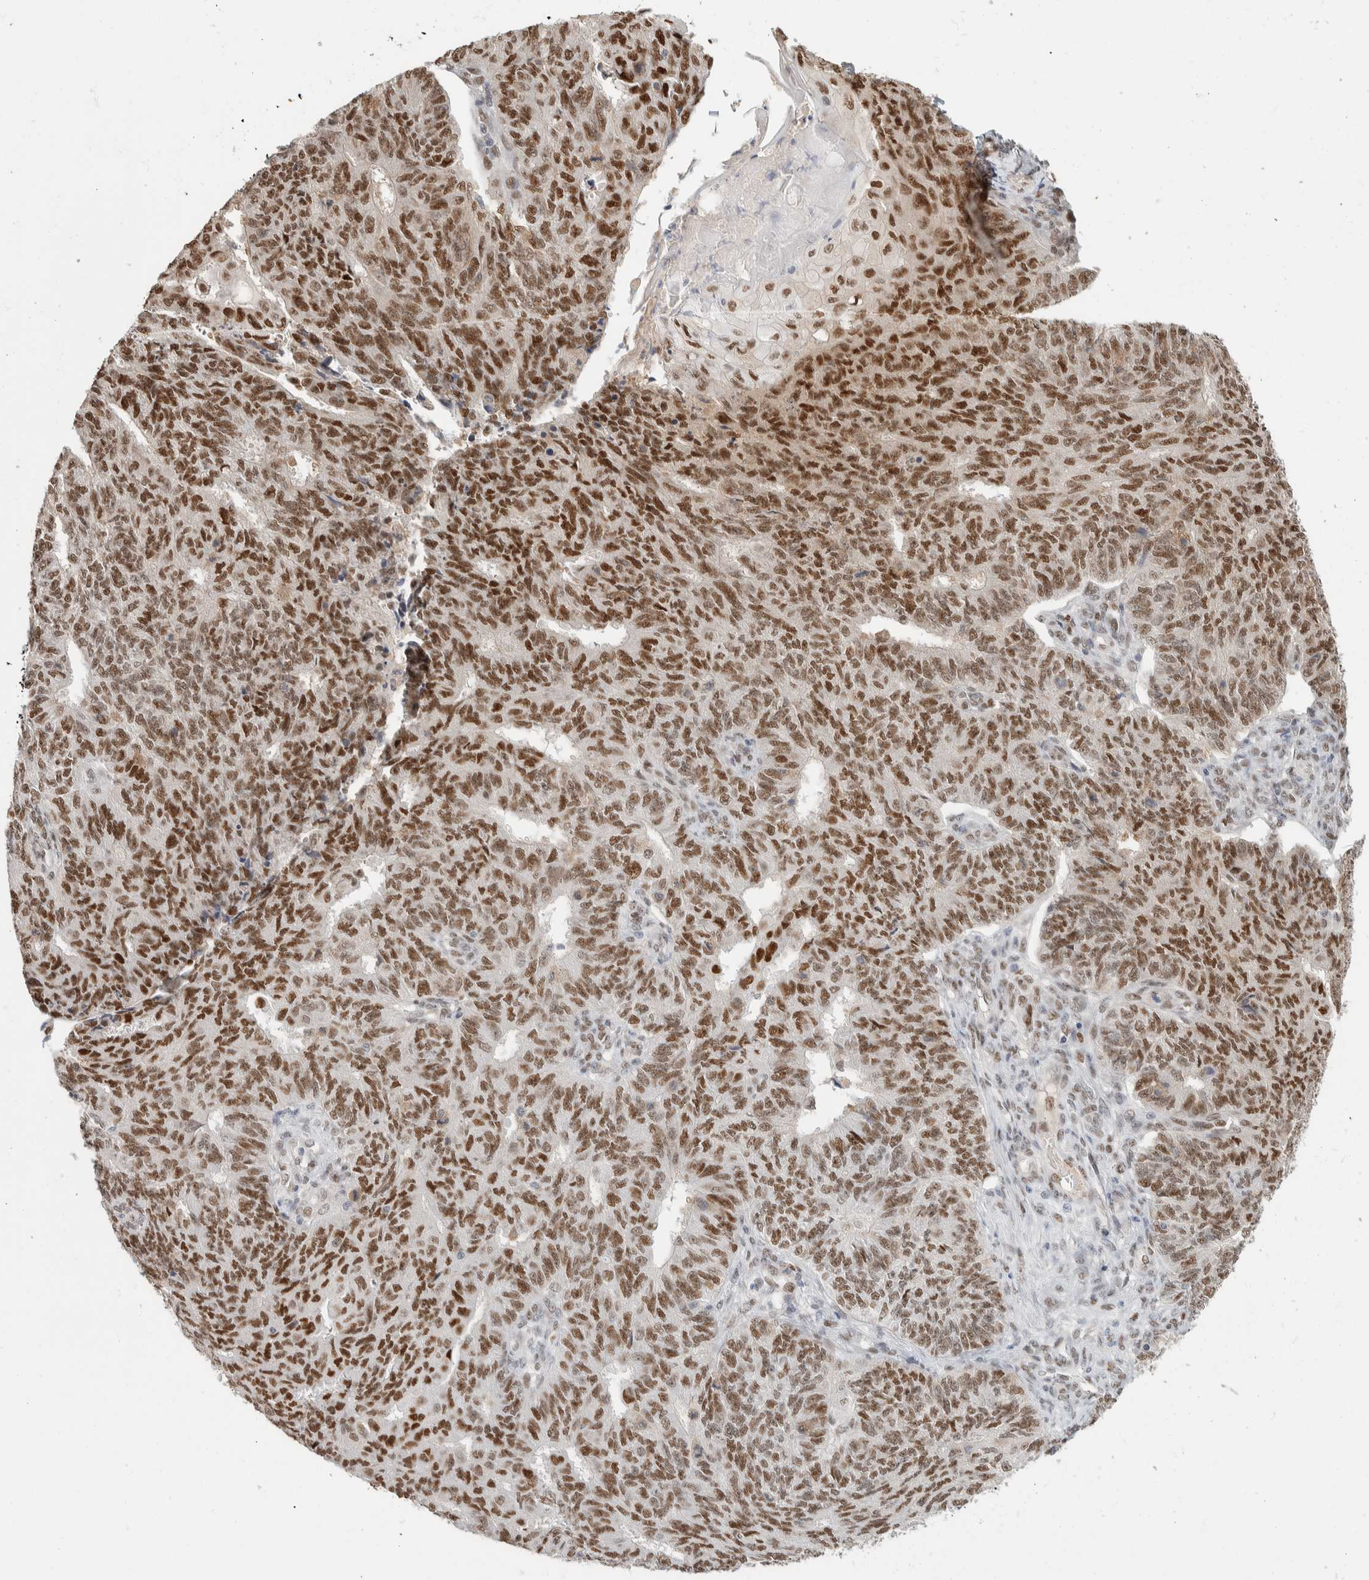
{"staining": {"intensity": "moderate", "quantity": ">75%", "location": "nuclear"}, "tissue": "endometrial cancer", "cell_type": "Tumor cells", "image_type": "cancer", "snomed": [{"axis": "morphology", "description": "Adenocarcinoma, NOS"}, {"axis": "topography", "description": "Endometrium"}], "caption": "Endometrial cancer (adenocarcinoma) tissue reveals moderate nuclear staining in approximately >75% of tumor cells", "gene": "PUS7", "patient": {"sex": "female", "age": 32}}